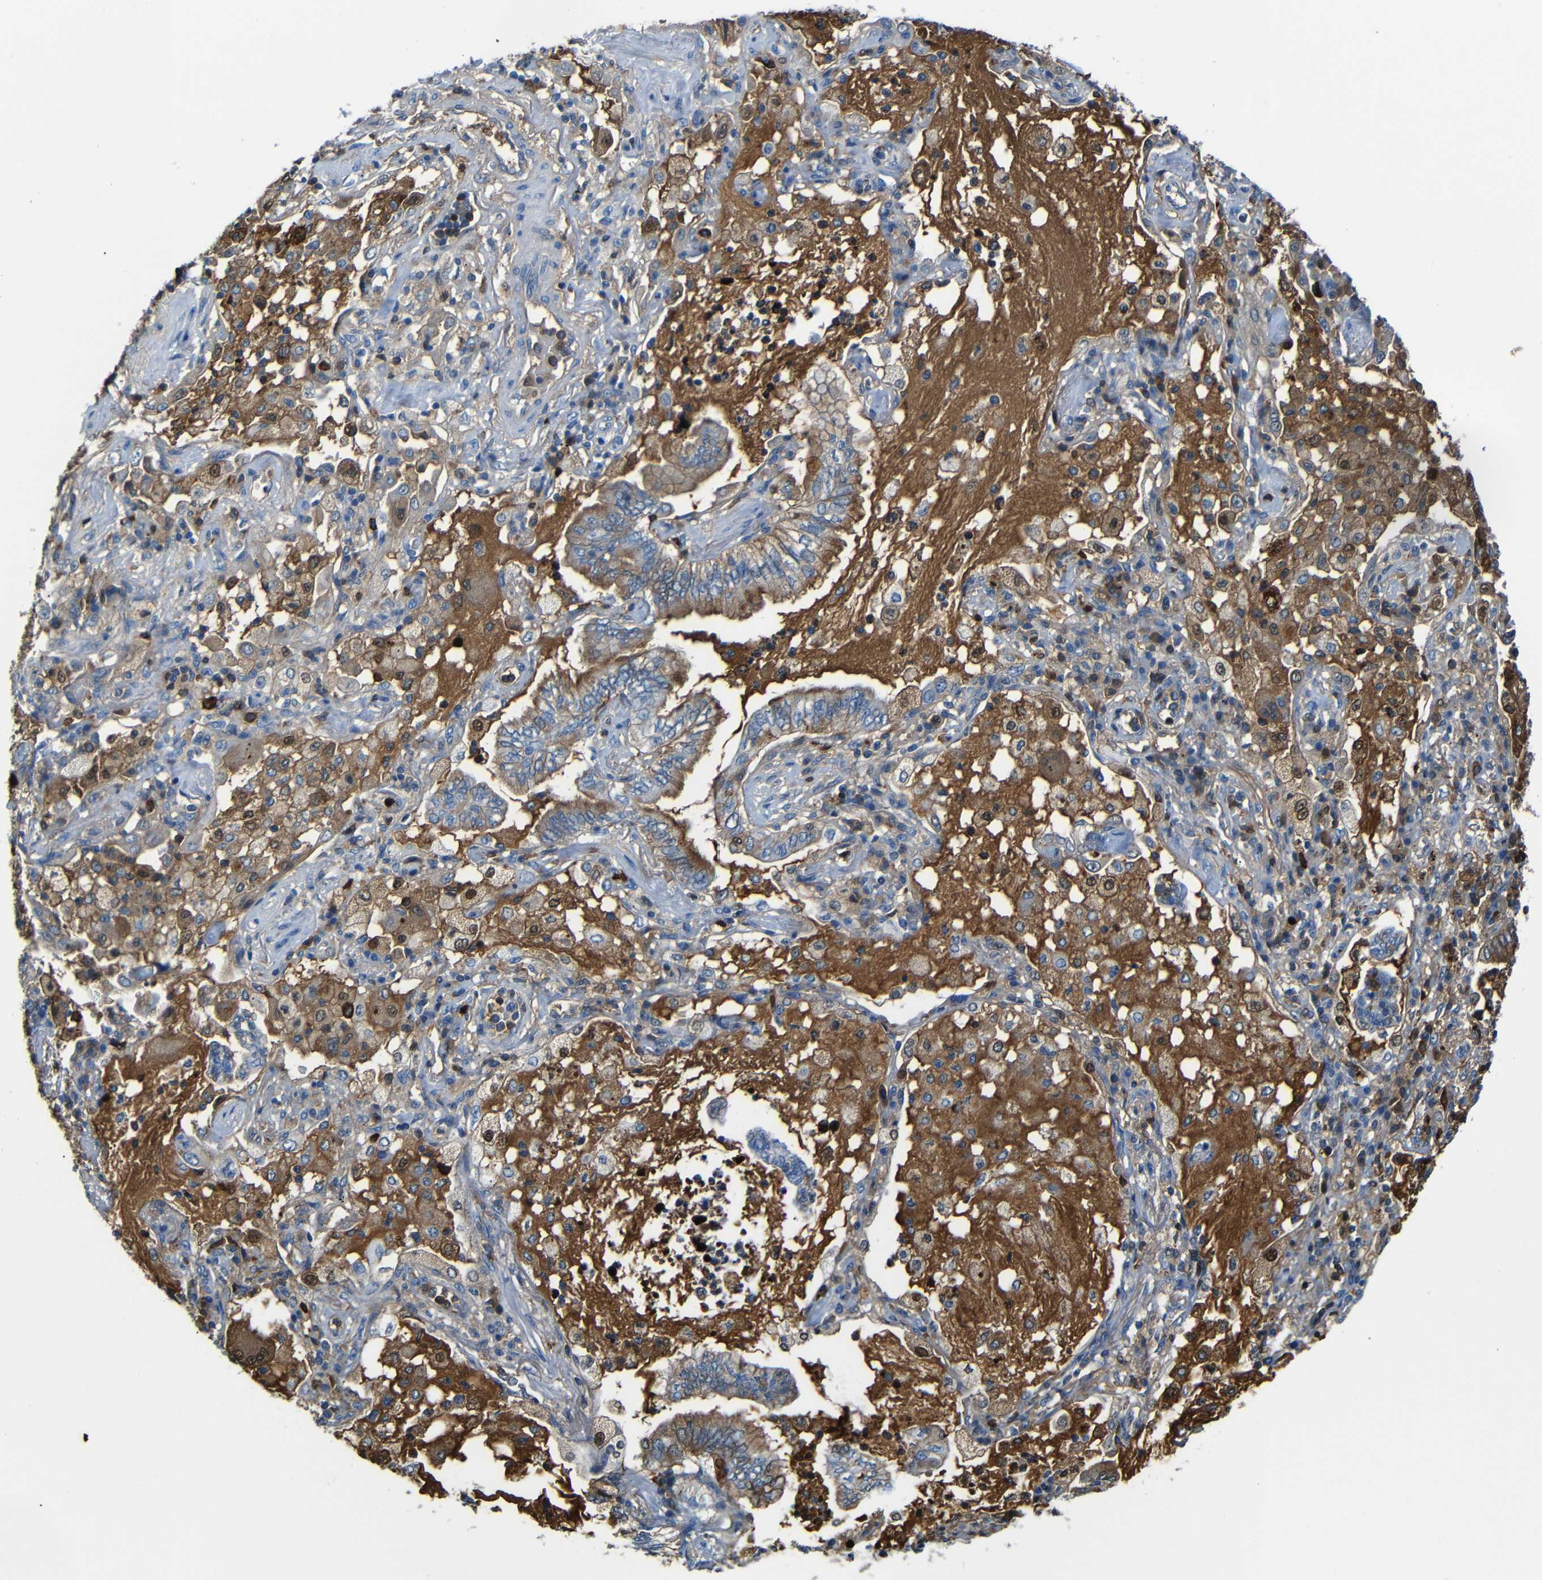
{"staining": {"intensity": "moderate", "quantity": ">75%", "location": "cytoplasmic/membranous"}, "tissue": "lung cancer", "cell_type": "Tumor cells", "image_type": "cancer", "snomed": [{"axis": "morphology", "description": "Normal tissue, NOS"}, {"axis": "morphology", "description": "Adenocarcinoma, NOS"}, {"axis": "topography", "description": "Bronchus"}, {"axis": "topography", "description": "Lung"}], "caption": "Protein expression by immunohistochemistry exhibits moderate cytoplasmic/membranous staining in approximately >75% of tumor cells in lung cancer.", "gene": "SERPINA1", "patient": {"sex": "female", "age": 70}}